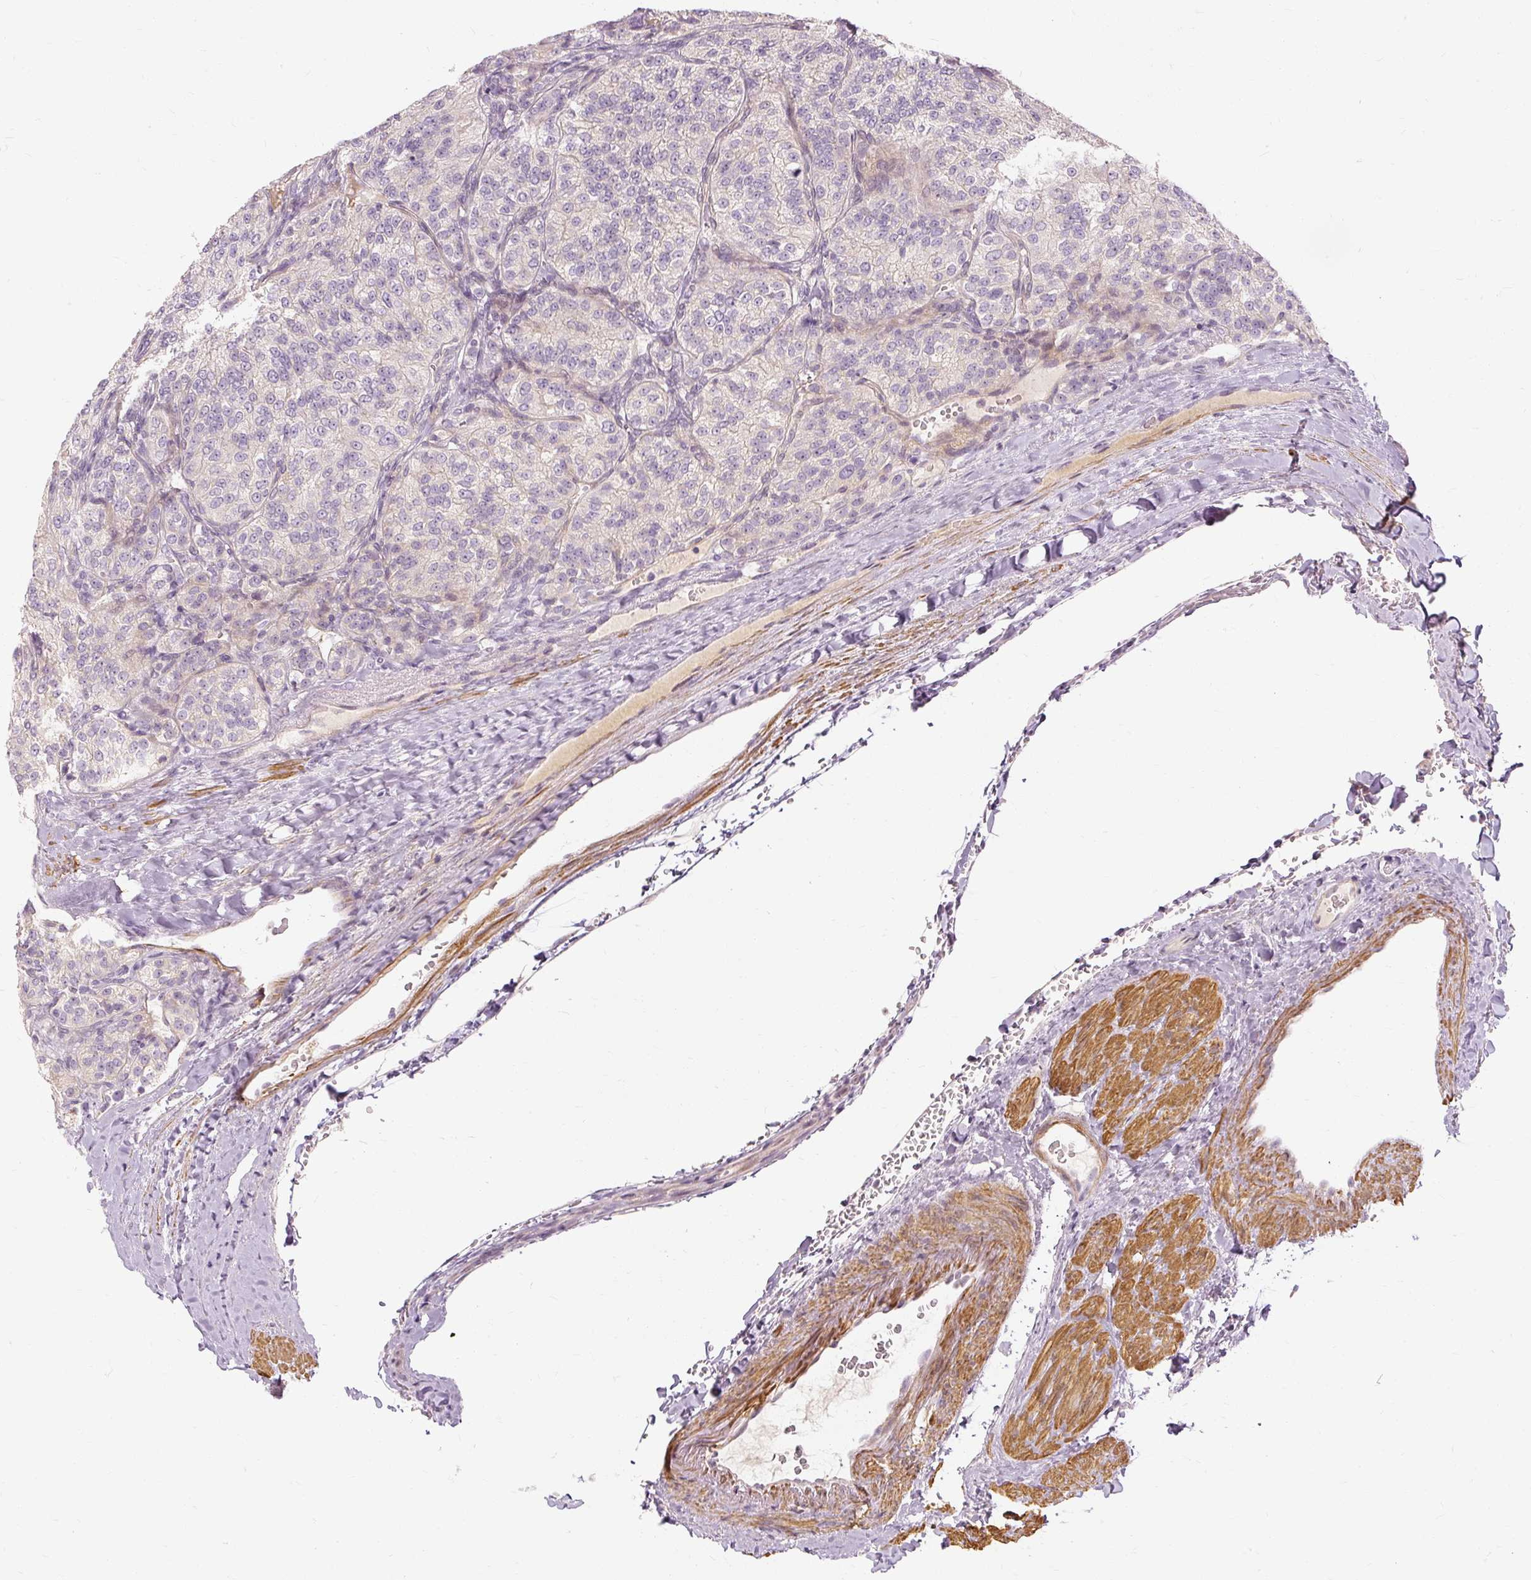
{"staining": {"intensity": "negative", "quantity": "none", "location": "none"}, "tissue": "renal cancer", "cell_type": "Tumor cells", "image_type": "cancer", "snomed": [{"axis": "morphology", "description": "Adenocarcinoma, NOS"}, {"axis": "topography", "description": "Kidney"}], "caption": "Immunohistochemistry (IHC) image of neoplastic tissue: human renal cancer (adenocarcinoma) stained with DAB reveals no significant protein staining in tumor cells. (Stains: DAB (3,3'-diaminobenzidine) immunohistochemistry with hematoxylin counter stain, Microscopy: brightfield microscopy at high magnification).", "gene": "CAPN3", "patient": {"sex": "female", "age": 63}}